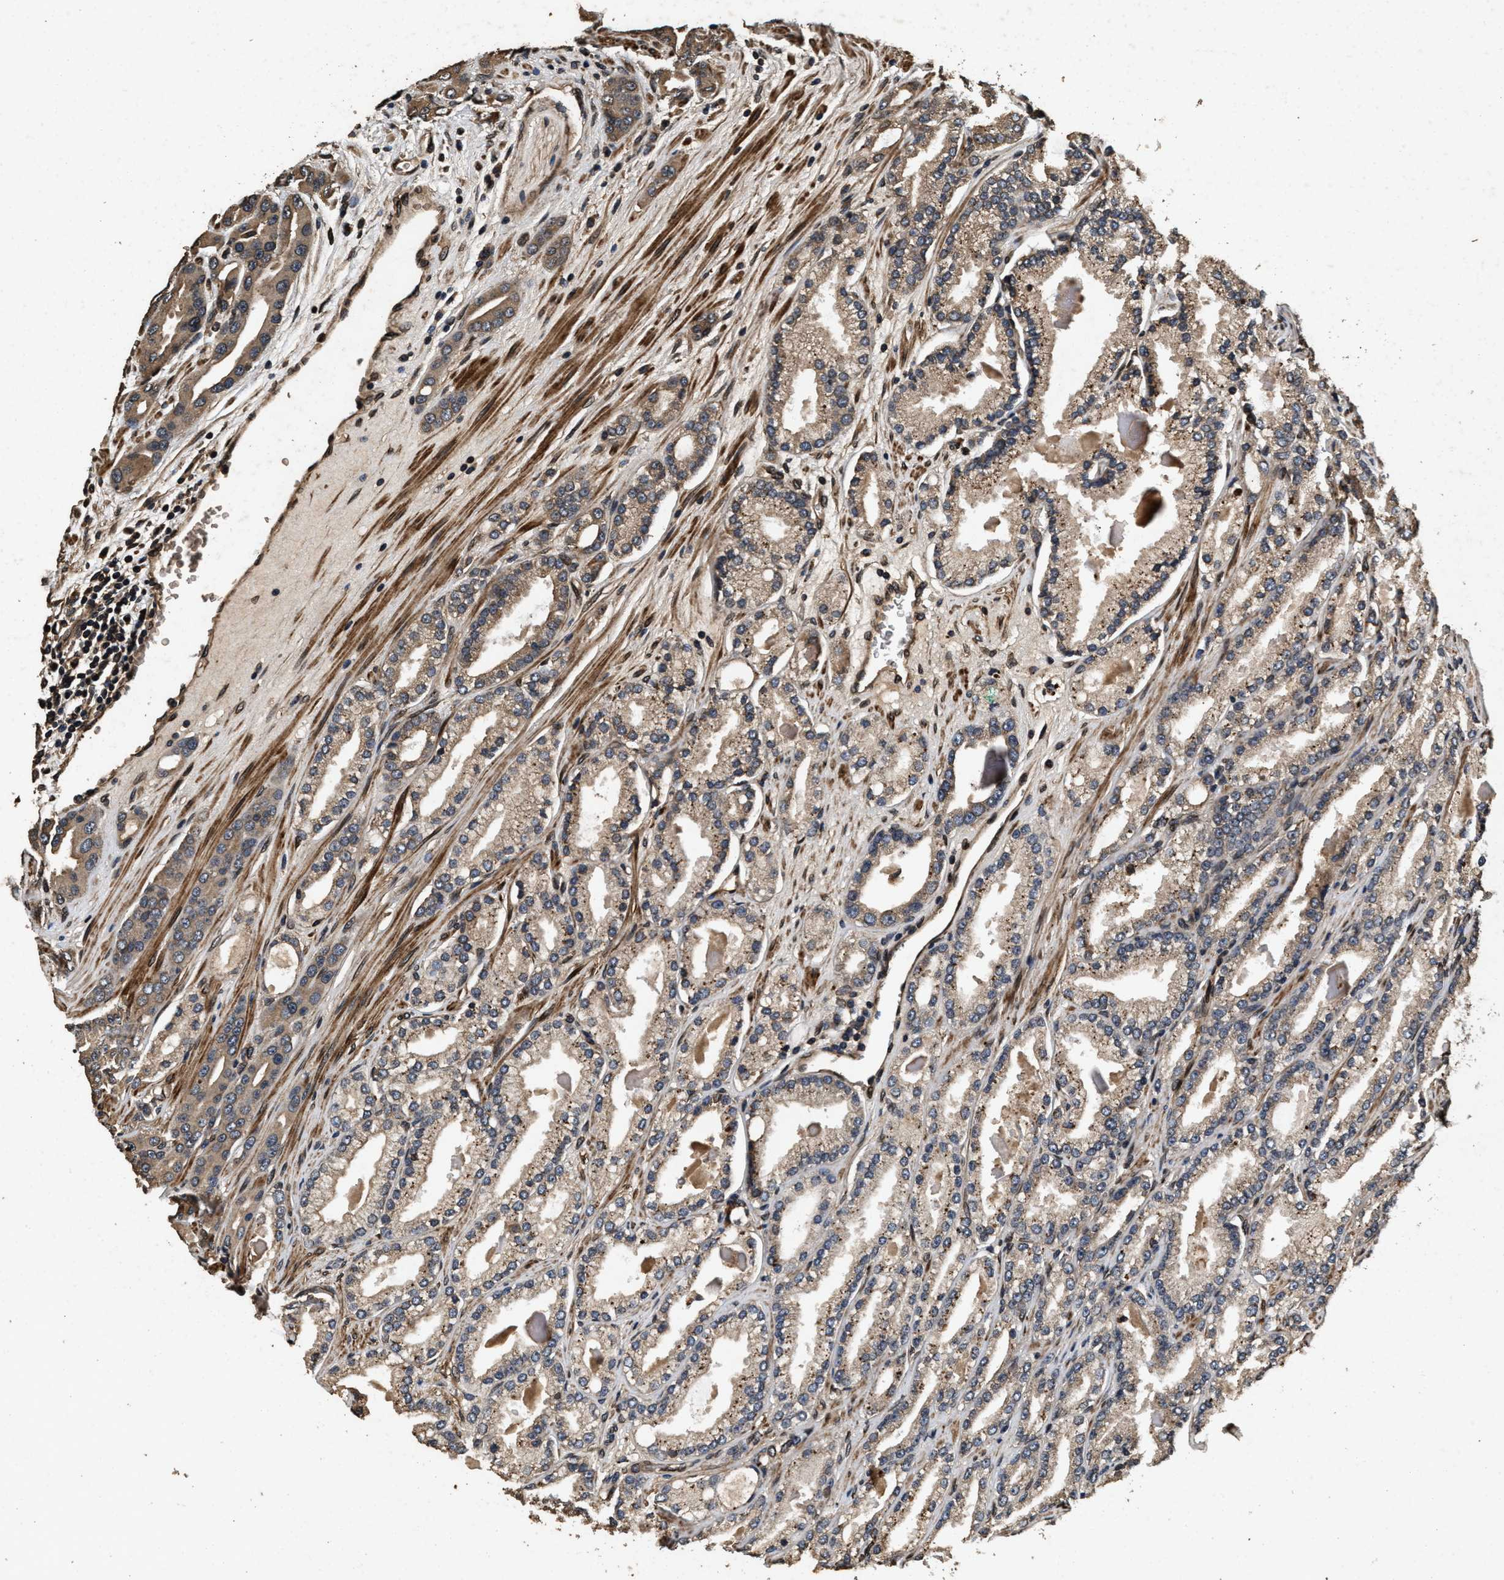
{"staining": {"intensity": "weak", "quantity": ">75%", "location": "cytoplasmic/membranous"}, "tissue": "prostate cancer", "cell_type": "Tumor cells", "image_type": "cancer", "snomed": [{"axis": "morphology", "description": "Adenocarcinoma, High grade"}, {"axis": "topography", "description": "Prostate"}], "caption": "Prostate high-grade adenocarcinoma stained with DAB (3,3'-diaminobenzidine) IHC exhibits low levels of weak cytoplasmic/membranous positivity in approximately >75% of tumor cells.", "gene": "ACCS", "patient": {"sex": "male", "age": 71}}